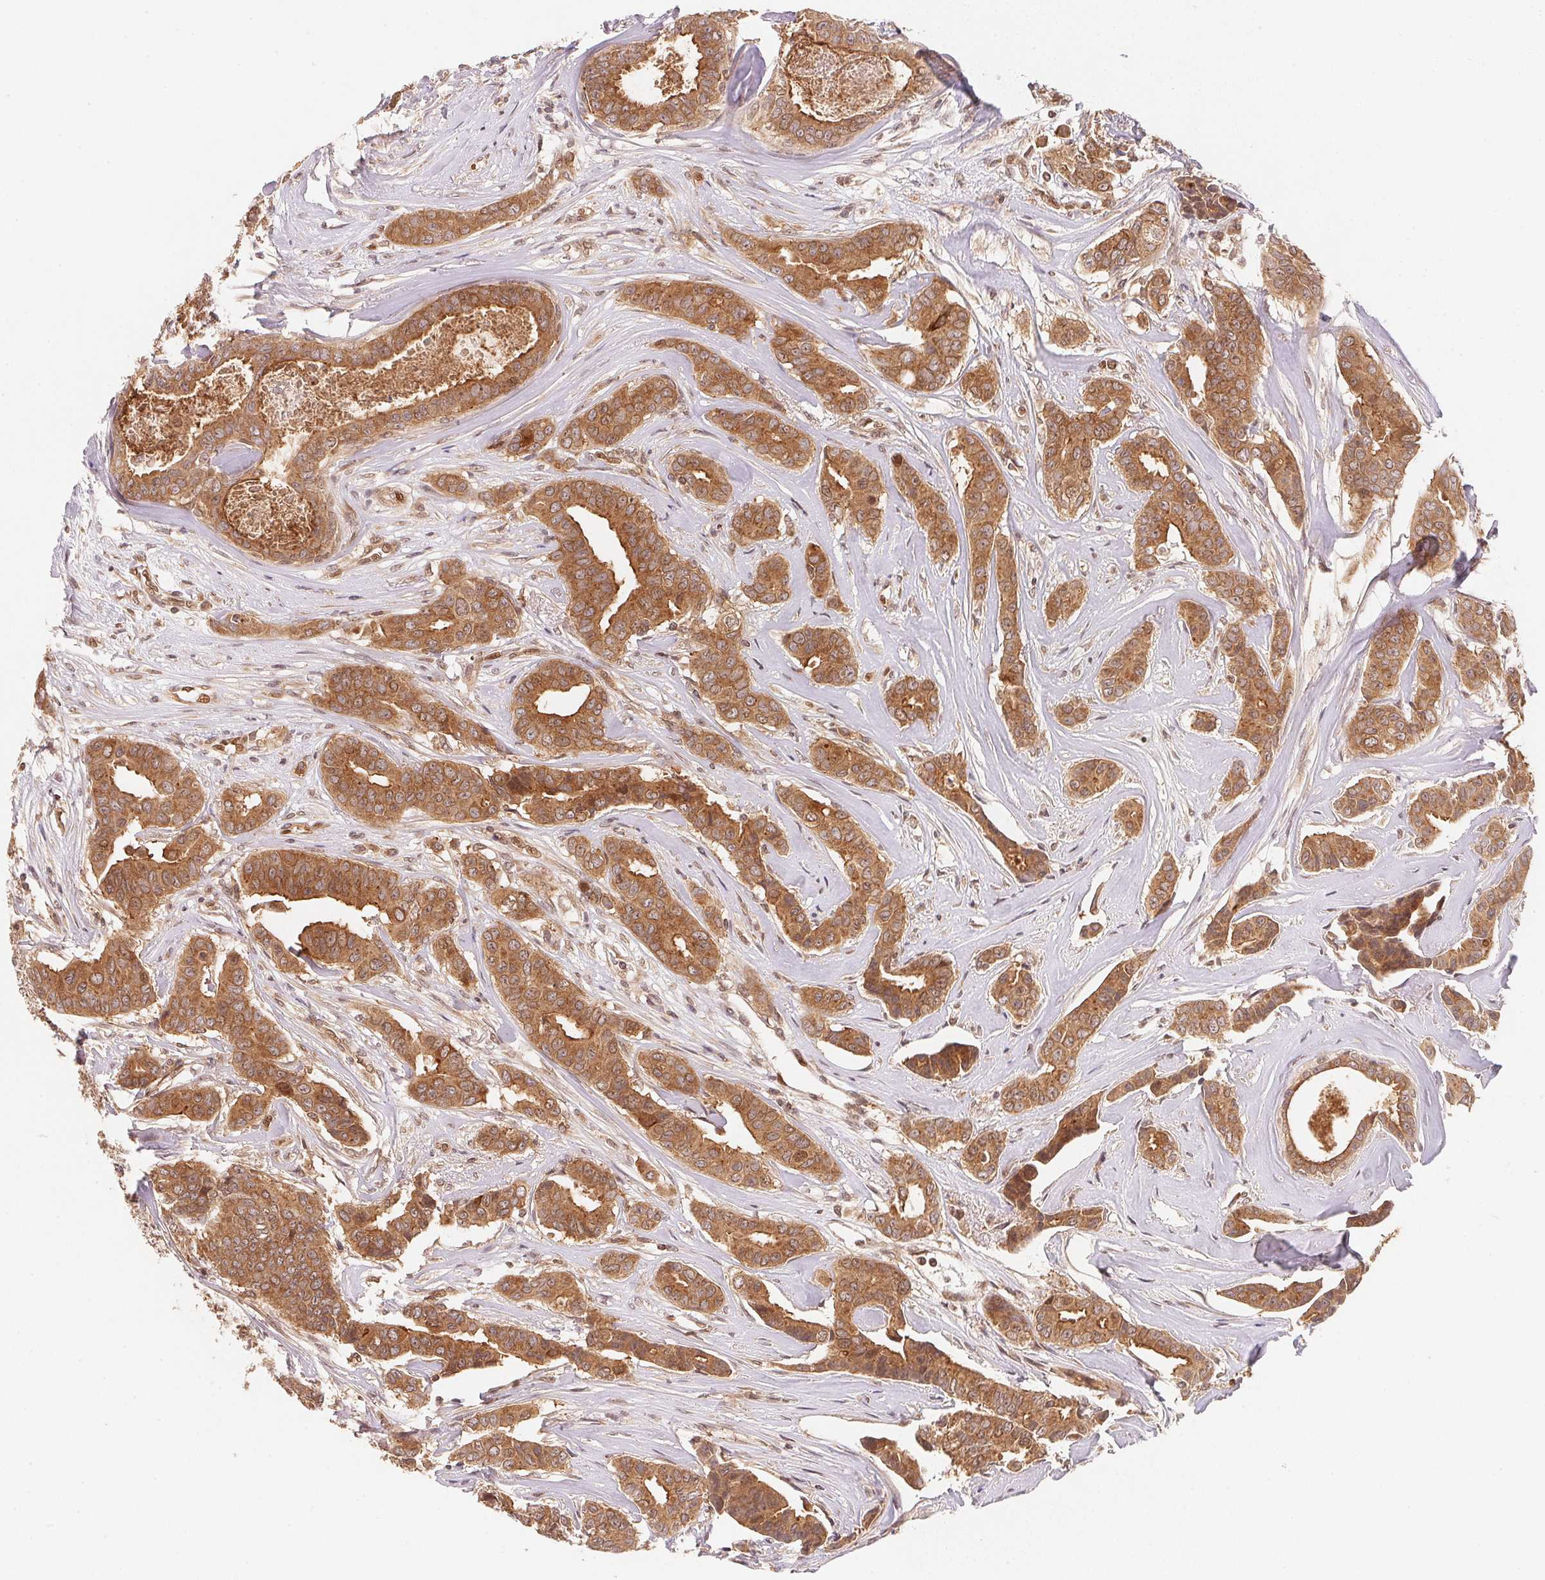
{"staining": {"intensity": "moderate", "quantity": ">75%", "location": "cytoplasmic/membranous,nuclear"}, "tissue": "breast cancer", "cell_type": "Tumor cells", "image_type": "cancer", "snomed": [{"axis": "morphology", "description": "Duct carcinoma"}, {"axis": "topography", "description": "Breast"}], "caption": "Breast cancer was stained to show a protein in brown. There is medium levels of moderate cytoplasmic/membranous and nuclear expression in approximately >75% of tumor cells. (DAB IHC, brown staining for protein, blue staining for nuclei).", "gene": "CCDC102B", "patient": {"sex": "female", "age": 45}}